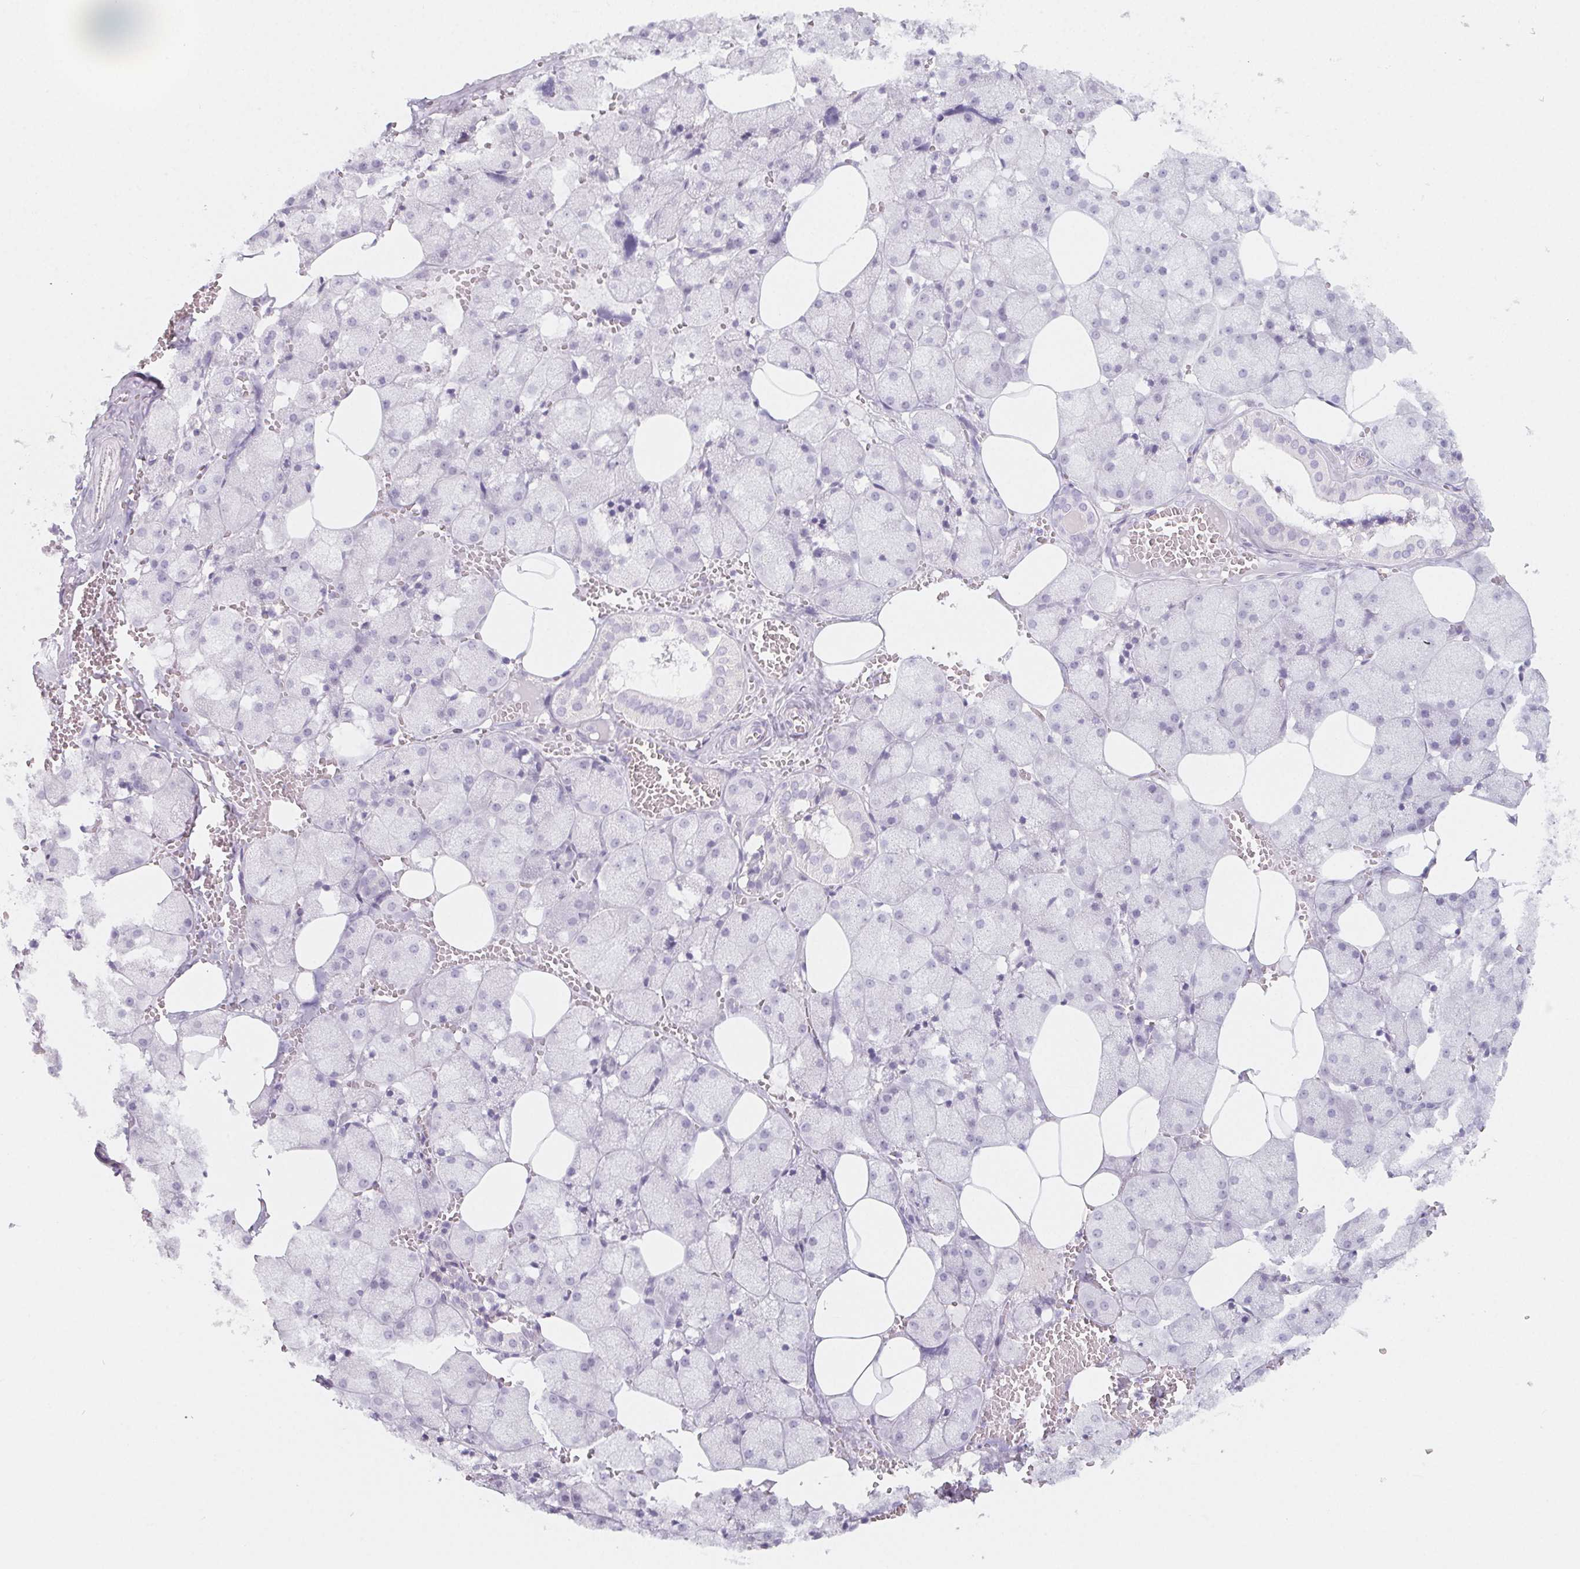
{"staining": {"intensity": "negative", "quantity": "none", "location": "none"}, "tissue": "salivary gland", "cell_type": "Glandular cells", "image_type": "normal", "snomed": [{"axis": "morphology", "description": "Normal tissue, NOS"}, {"axis": "topography", "description": "Salivary gland"}, {"axis": "topography", "description": "Peripheral nerve tissue"}], "caption": "Glandular cells are negative for brown protein staining in benign salivary gland. The staining was performed using DAB (3,3'-diaminobenzidine) to visualize the protein expression in brown, while the nuclei were stained in blue with hematoxylin (Magnification: 20x).", "gene": "SH3GL2", "patient": {"sex": "male", "age": 38}}